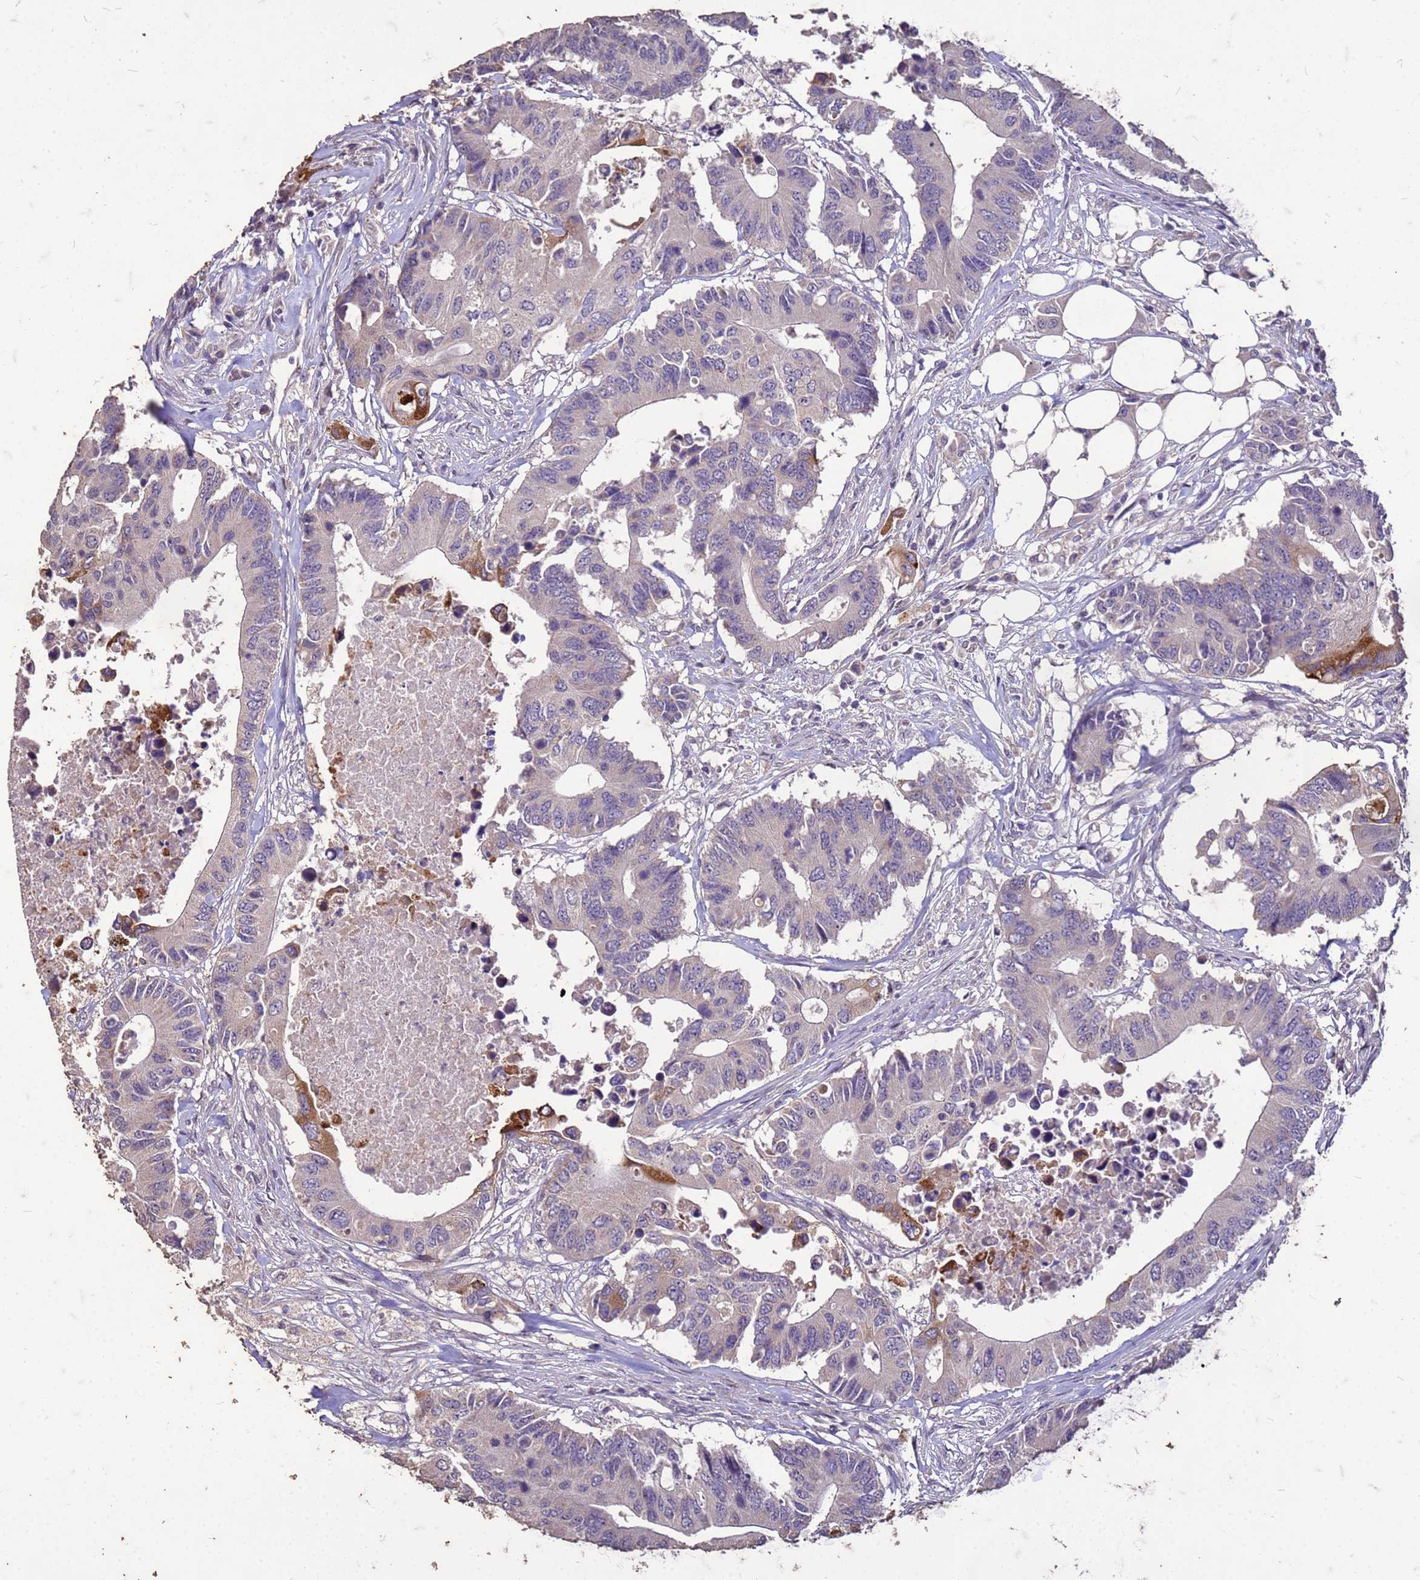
{"staining": {"intensity": "moderate", "quantity": "<25%", "location": "cytoplasmic/membranous"}, "tissue": "colorectal cancer", "cell_type": "Tumor cells", "image_type": "cancer", "snomed": [{"axis": "morphology", "description": "Adenocarcinoma, NOS"}, {"axis": "topography", "description": "Colon"}], "caption": "A low amount of moderate cytoplasmic/membranous expression is appreciated in approximately <25% of tumor cells in colorectal adenocarcinoma tissue.", "gene": "FAM184B", "patient": {"sex": "male", "age": 71}}